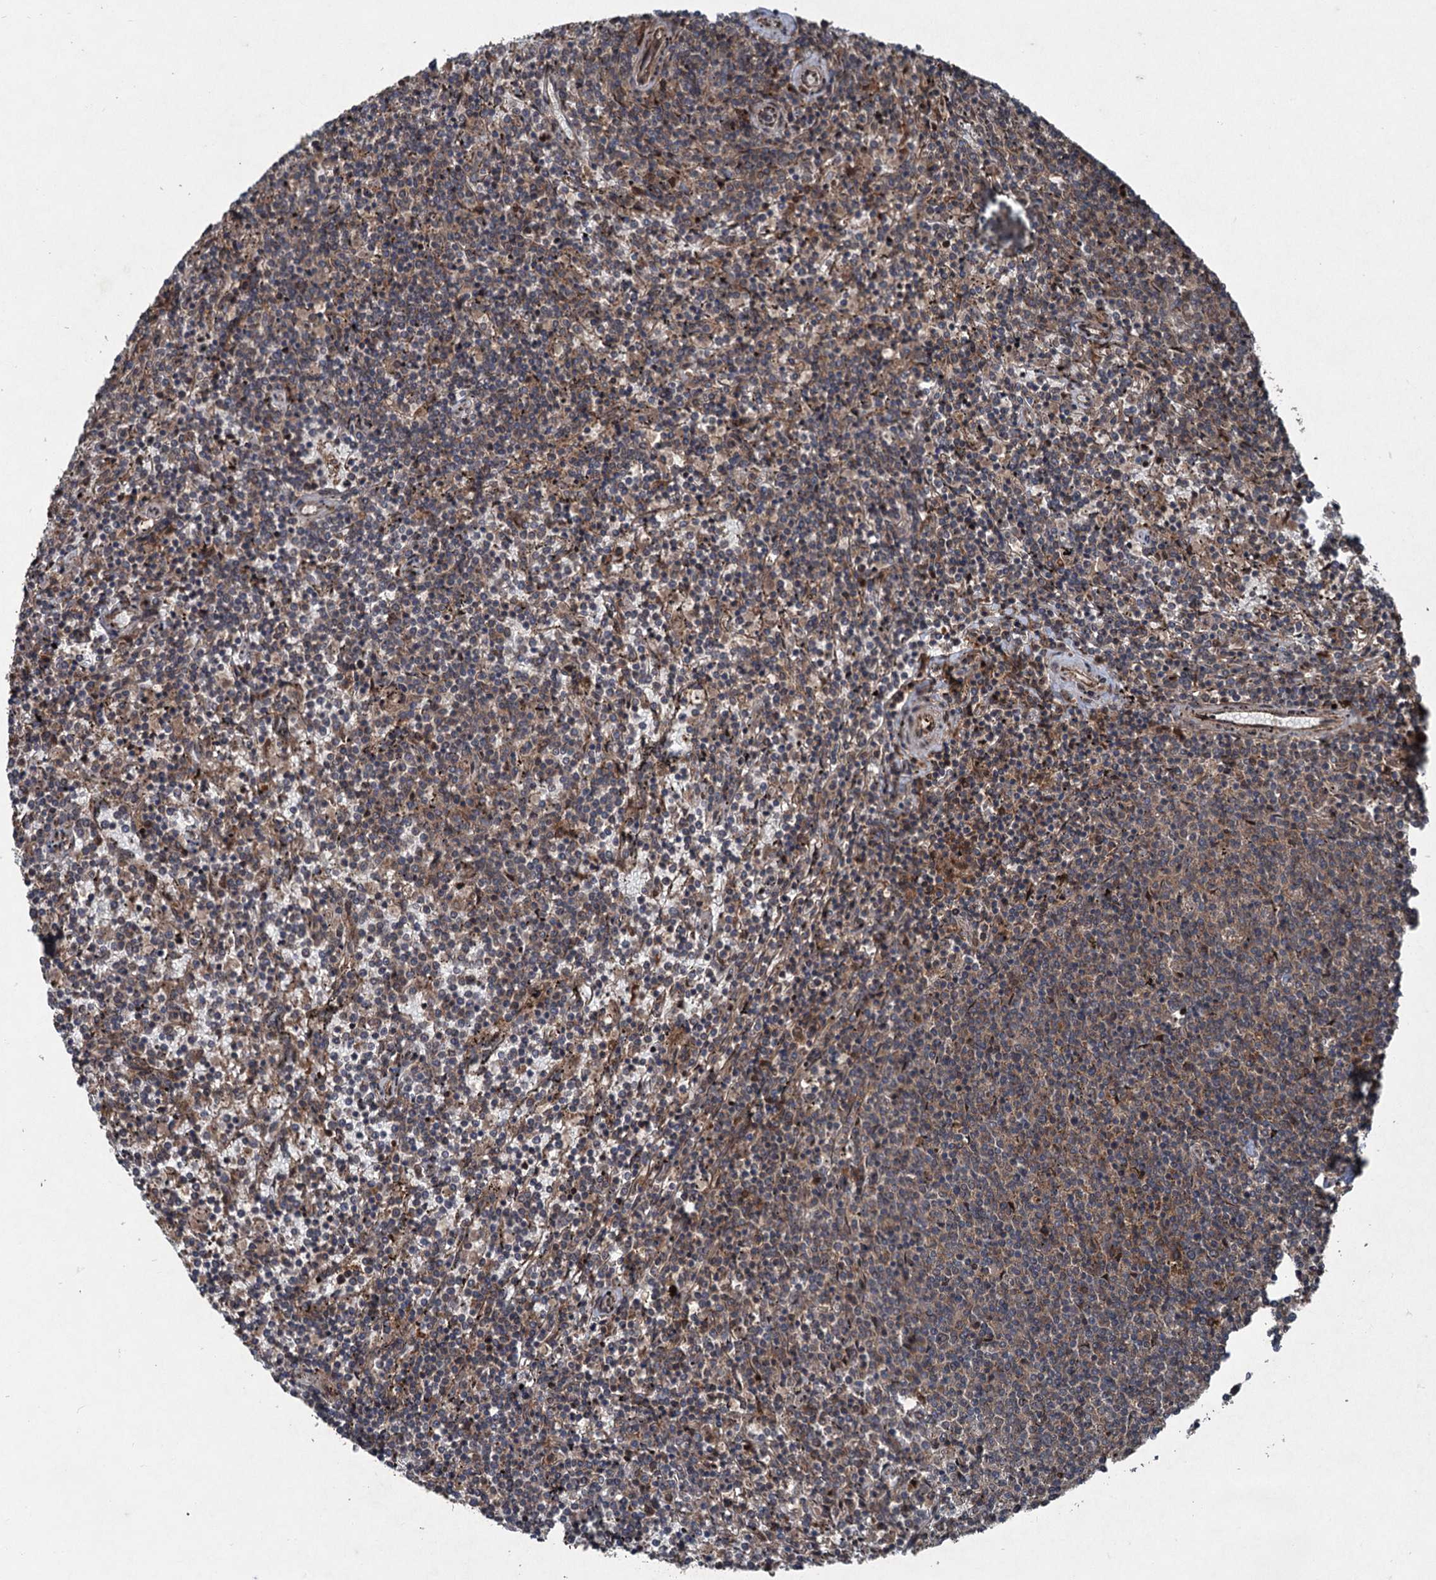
{"staining": {"intensity": "negative", "quantity": "none", "location": "none"}, "tissue": "lymphoma", "cell_type": "Tumor cells", "image_type": "cancer", "snomed": [{"axis": "morphology", "description": "Malignant lymphoma, non-Hodgkin's type, Low grade"}, {"axis": "topography", "description": "Spleen"}], "caption": "A high-resolution micrograph shows immunohistochemistry (IHC) staining of low-grade malignant lymphoma, non-Hodgkin's type, which exhibits no significant positivity in tumor cells.", "gene": "ALAS1", "patient": {"sex": "female", "age": 50}}